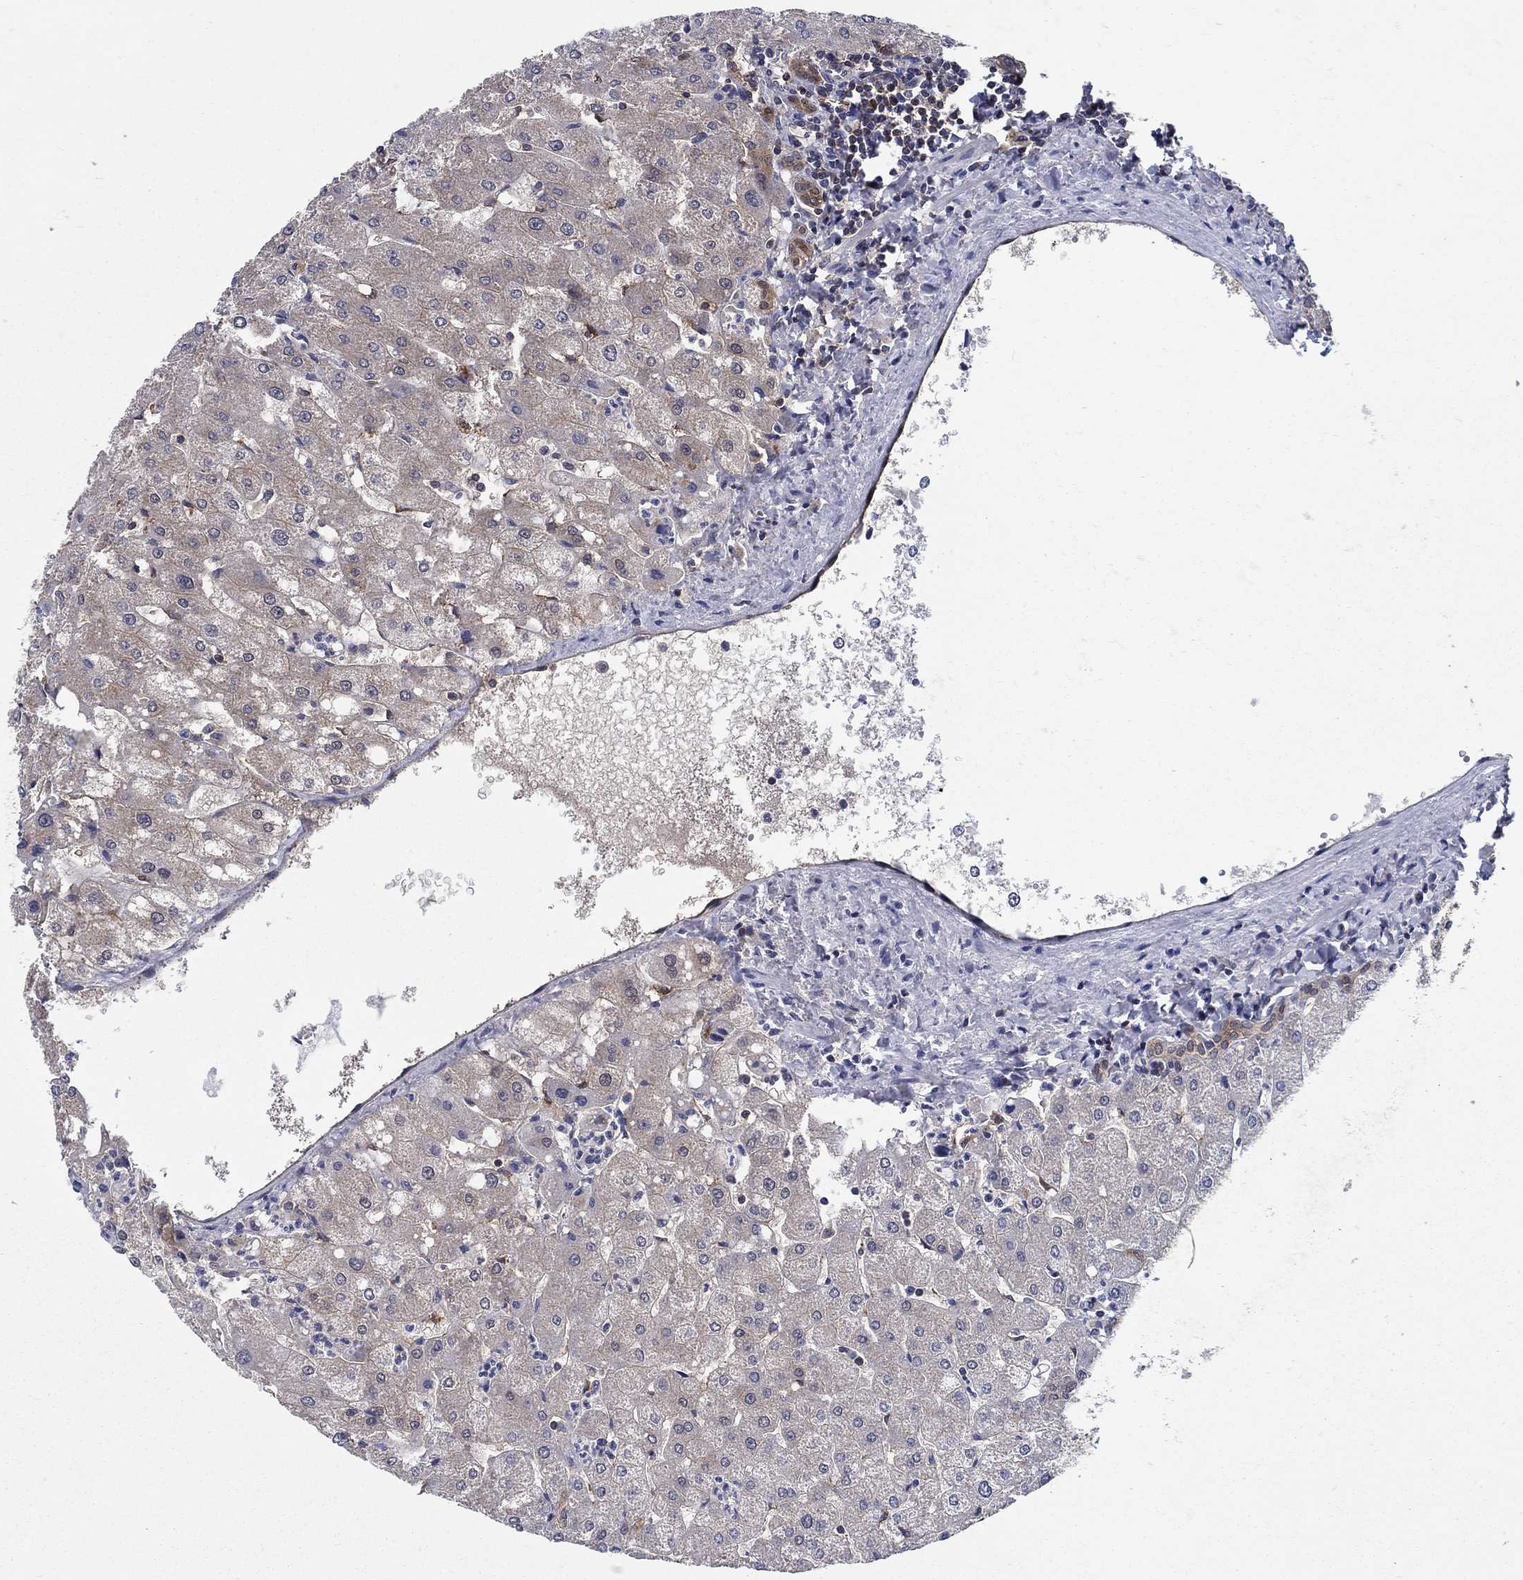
{"staining": {"intensity": "moderate", "quantity": ">75%", "location": "cytoplasmic/membranous"}, "tissue": "liver", "cell_type": "Cholangiocytes", "image_type": "normal", "snomed": [{"axis": "morphology", "description": "Normal tissue, NOS"}, {"axis": "topography", "description": "Liver"}], "caption": "Approximately >75% of cholangiocytes in benign liver demonstrate moderate cytoplasmic/membranous protein positivity as visualized by brown immunohistochemical staining.", "gene": "AGFG2", "patient": {"sex": "male", "age": 67}}